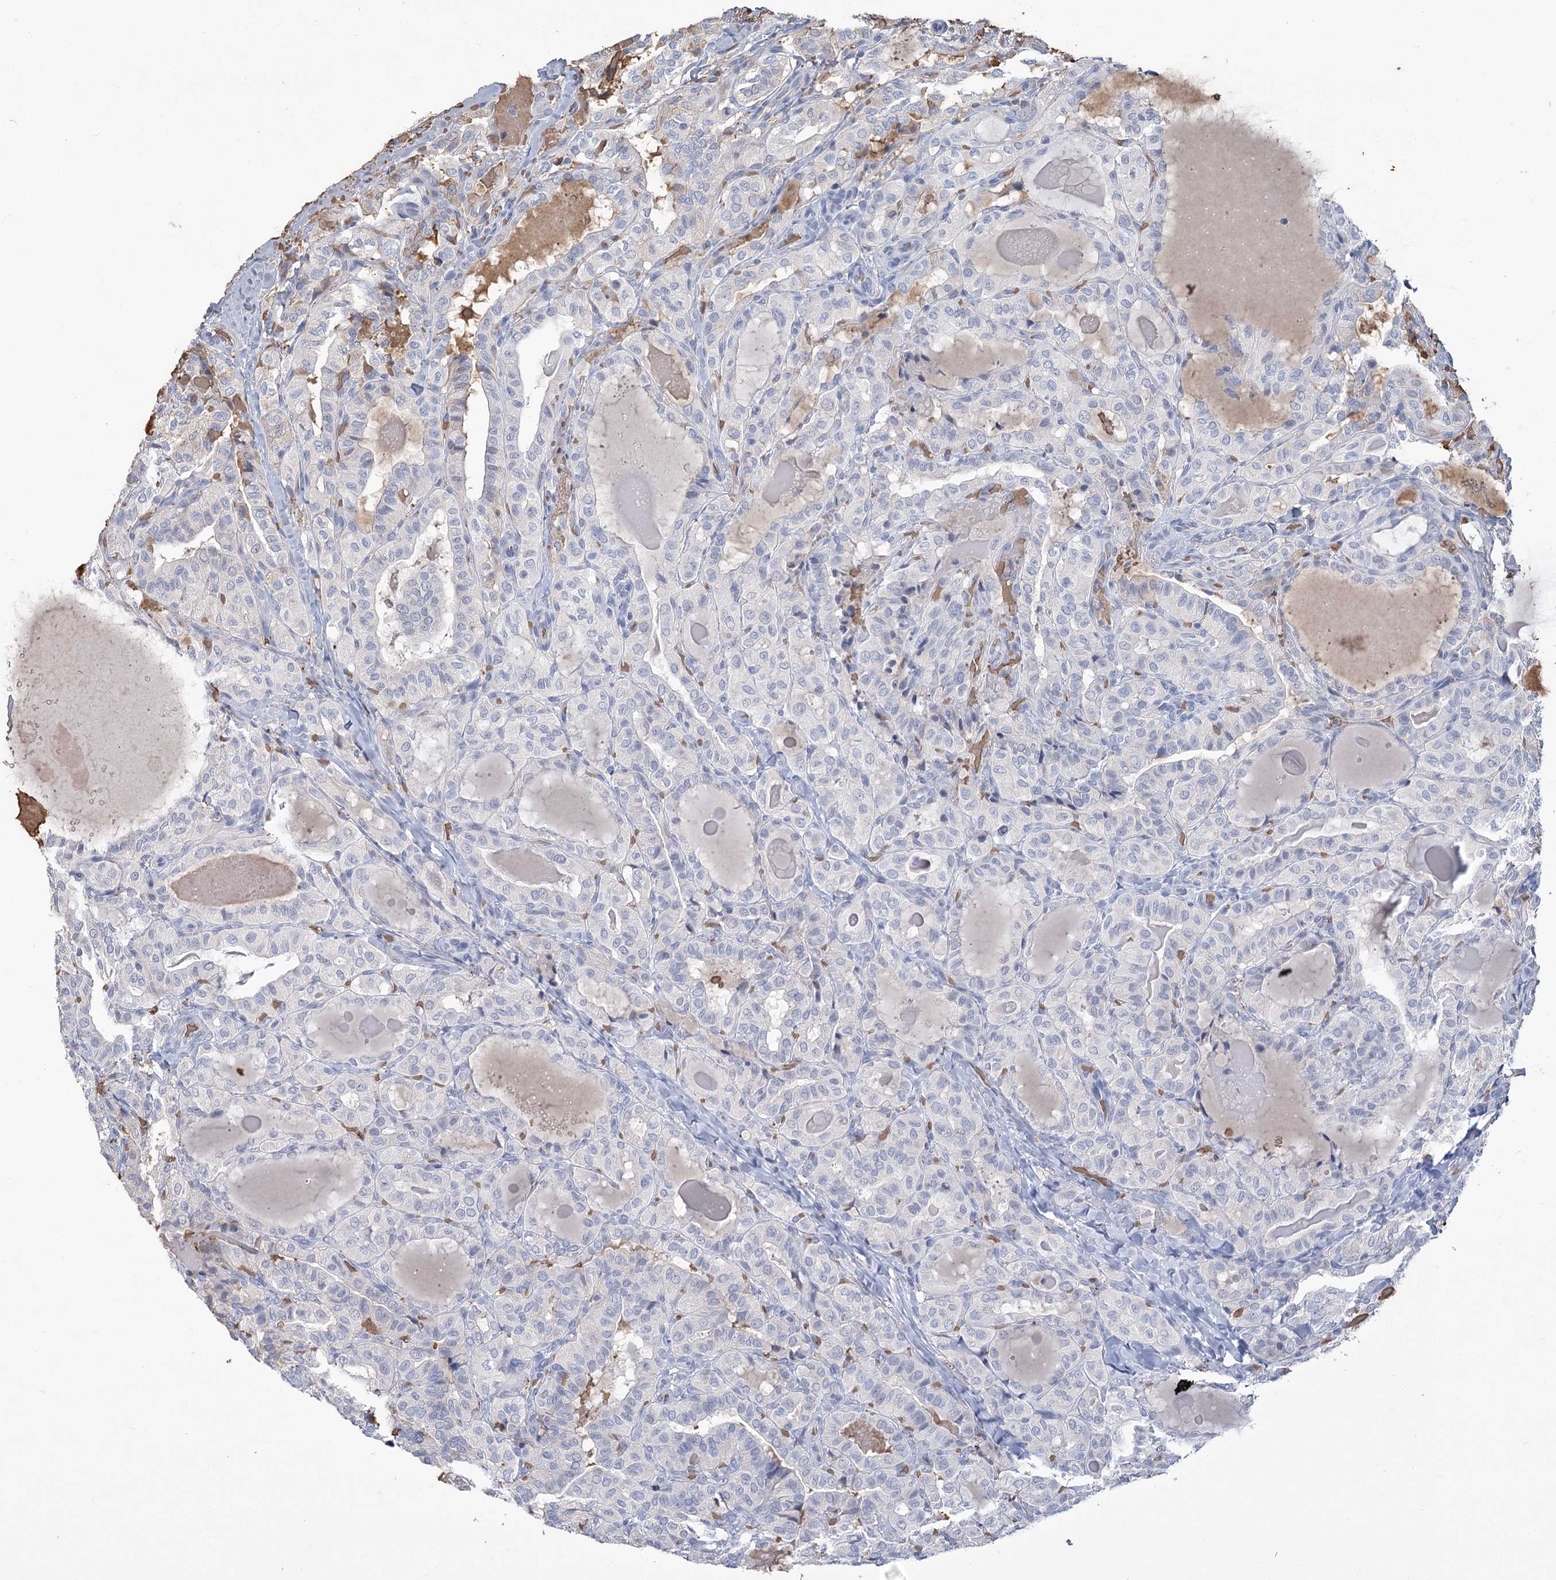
{"staining": {"intensity": "negative", "quantity": "none", "location": "none"}, "tissue": "thyroid cancer", "cell_type": "Tumor cells", "image_type": "cancer", "snomed": [{"axis": "morphology", "description": "Papillary adenocarcinoma, NOS"}, {"axis": "topography", "description": "Thyroid gland"}], "caption": "DAB immunohistochemical staining of human thyroid cancer exhibits no significant expression in tumor cells.", "gene": "HBA1", "patient": {"sex": "male", "age": 77}}